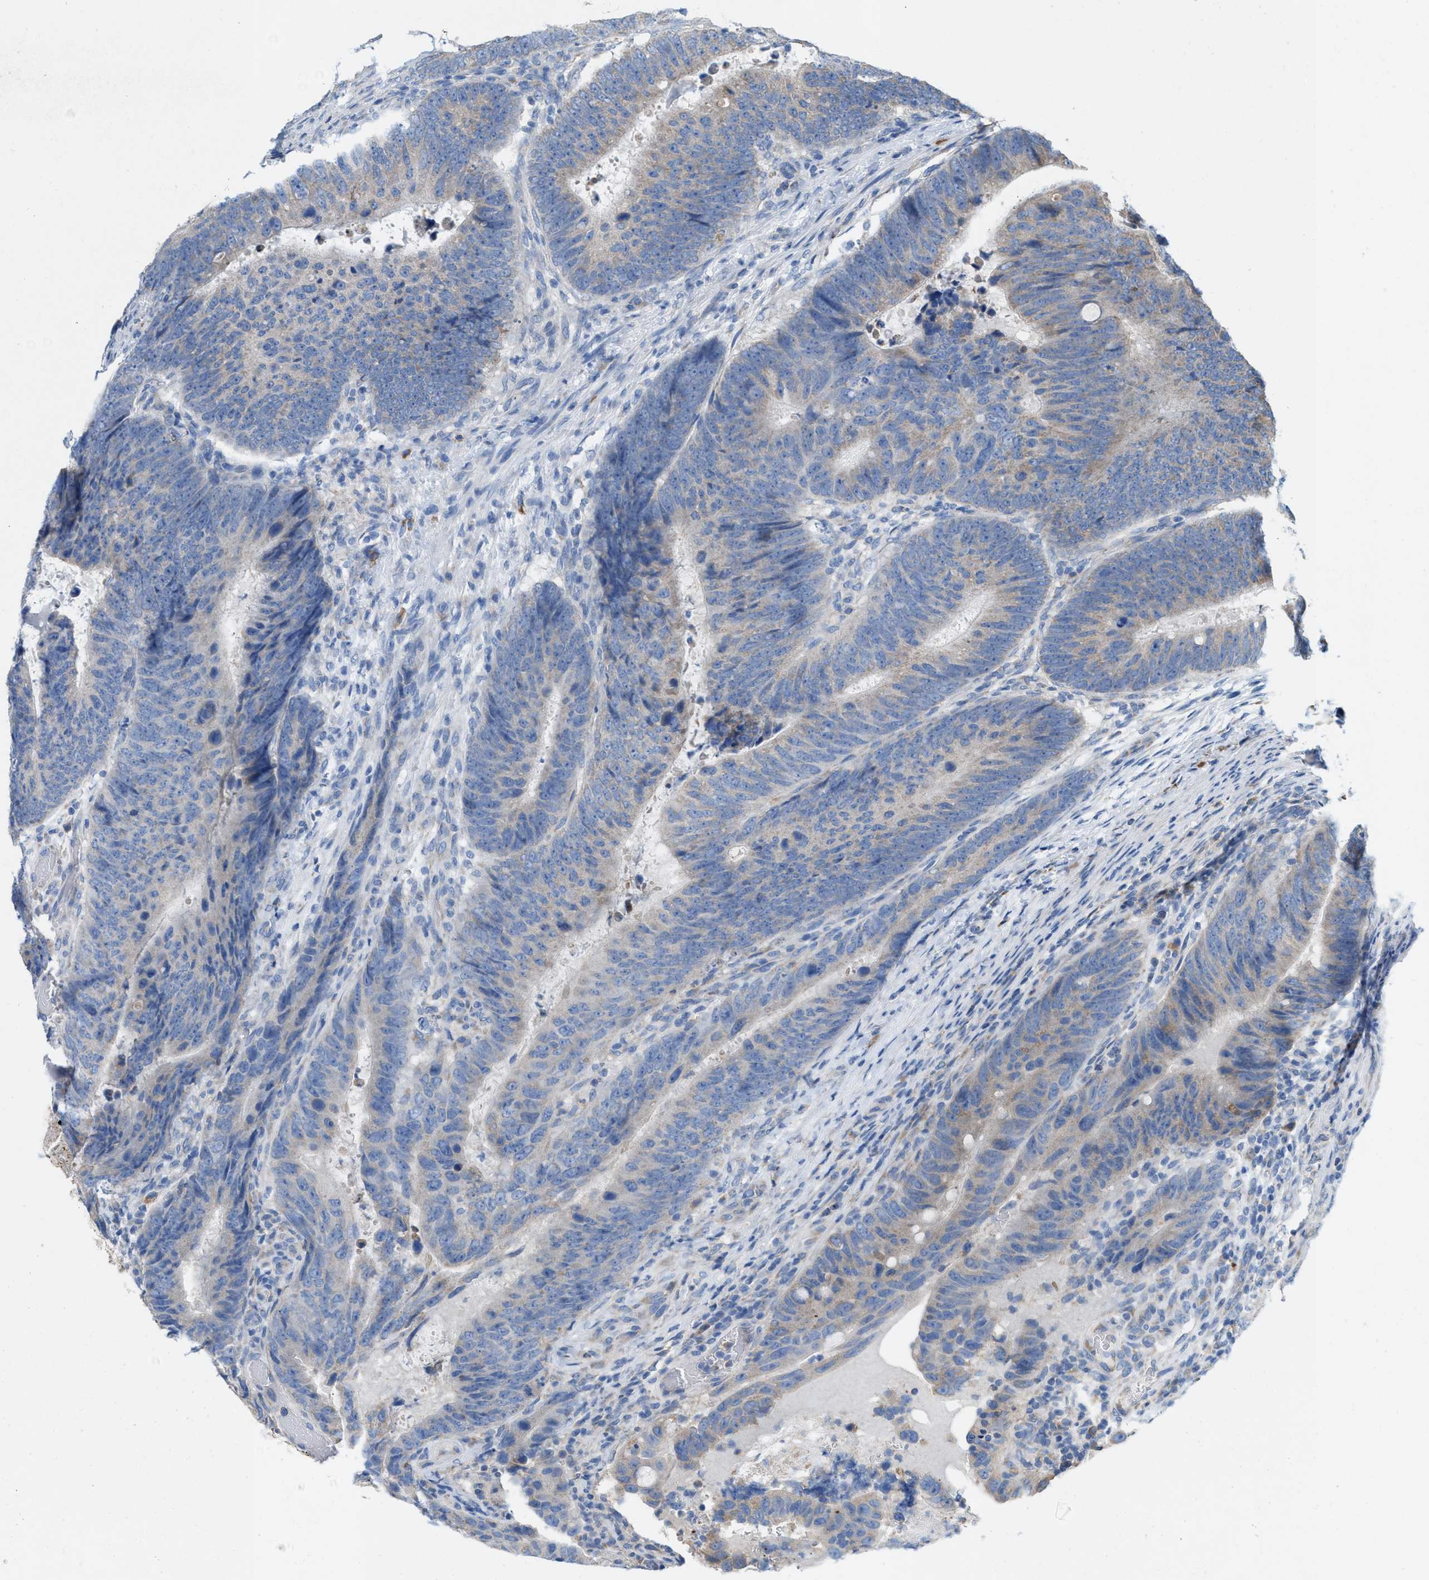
{"staining": {"intensity": "weak", "quantity": "<25%", "location": "cytoplasmic/membranous"}, "tissue": "colorectal cancer", "cell_type": "Tumor cells", "image_type": "cancer", "snomed": [{"axis": "morphology", "description": "Adenocarcinoma, NOS"}, {"axis": "topography", "description": "Colon"}], "caption": "Immunohistochemical staining of human colorectal cancer displays no significant staining in tumor cells.", "gene": "DYNC2I1", "patient": {"sex": "male", "age": 56}}